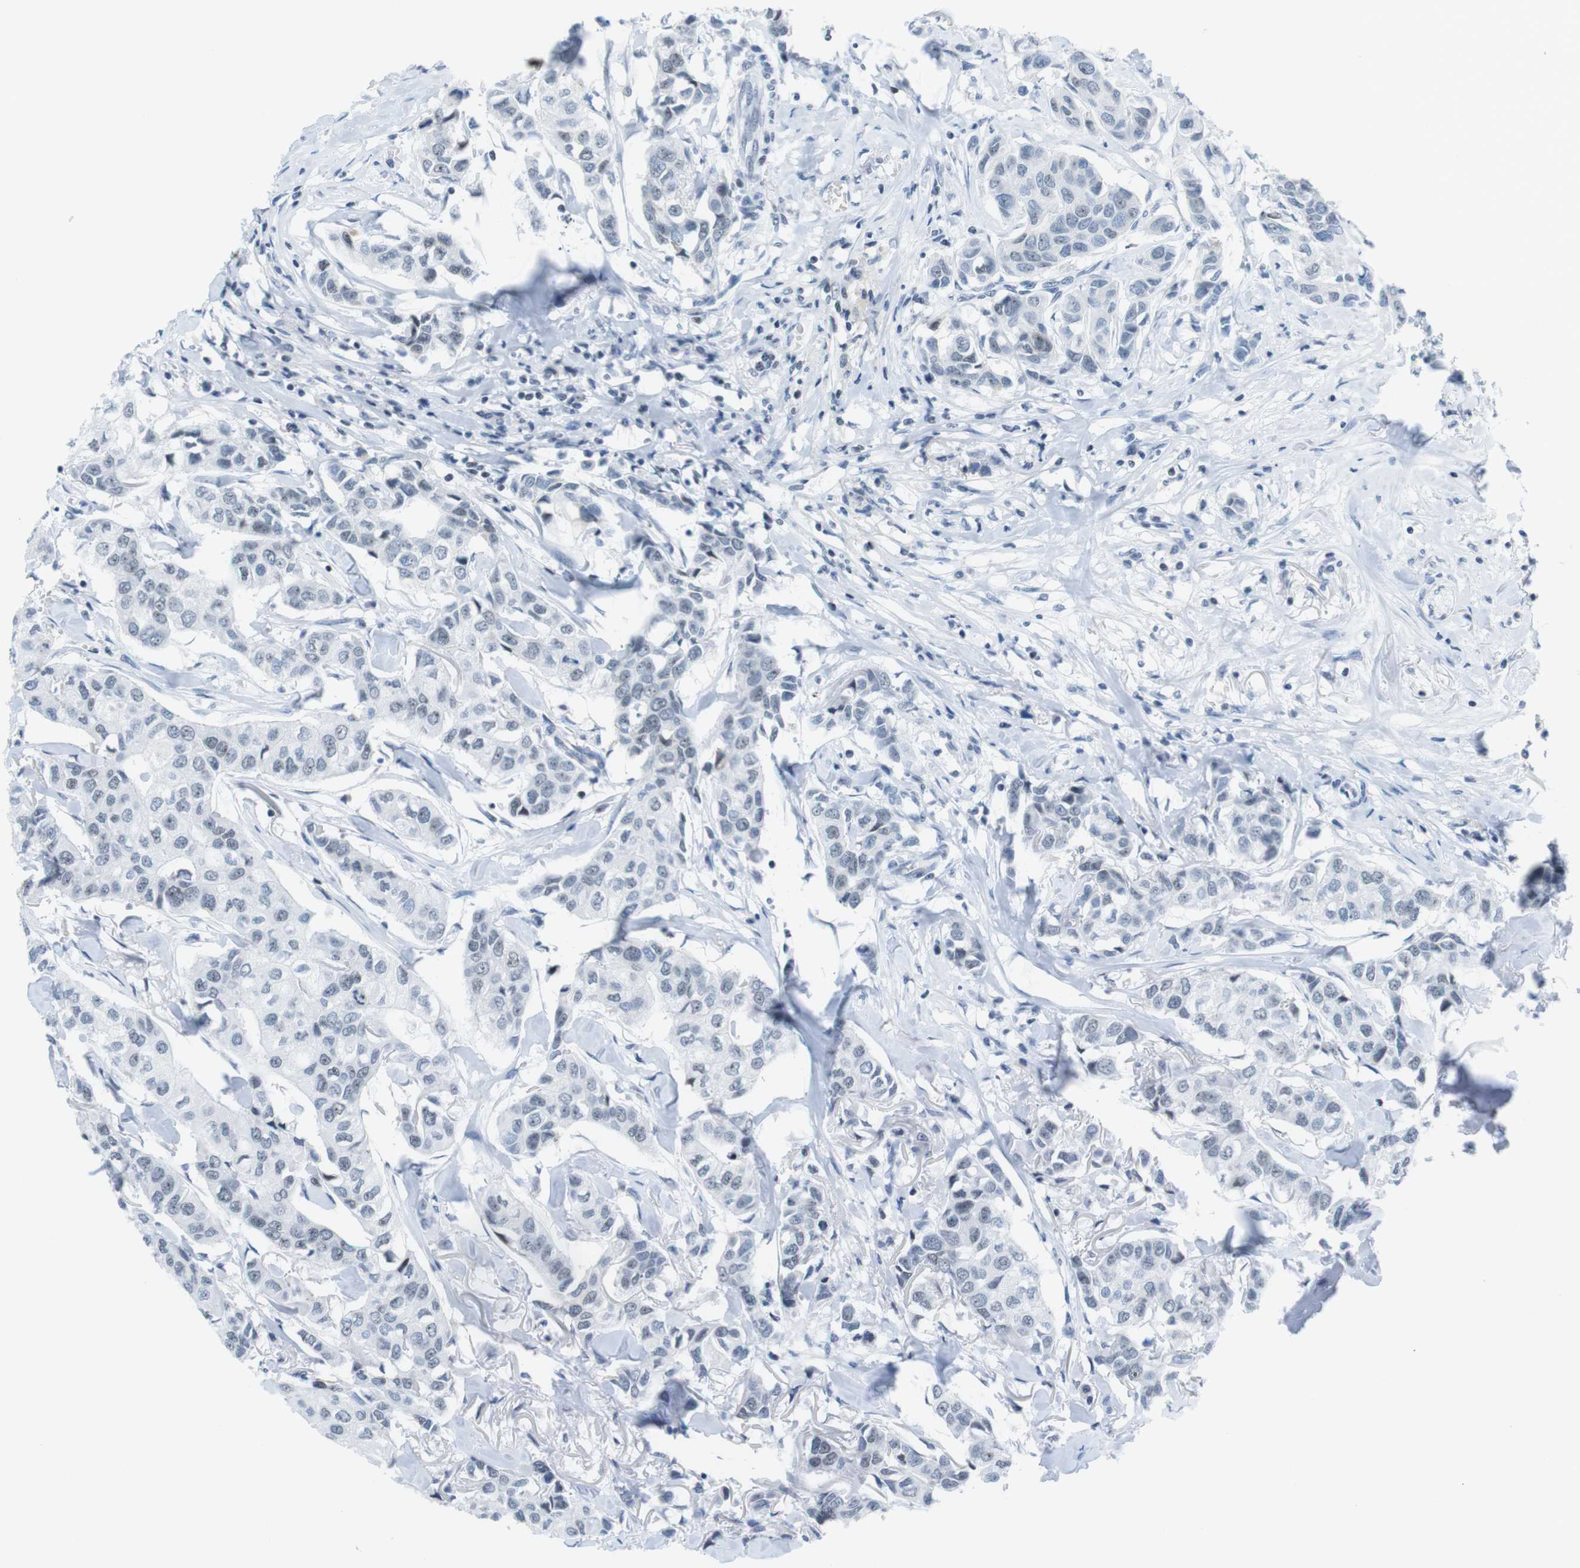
{"staining": {"intensity": "weak", "quantity": "<25%", "location": "nuclear"}, "tissue": "breast cancer", "cell_type": "Tumor cells", "image_type": "cancer", "snomed": [{"axis": "morphology", "description": "Duct carcinoma"}, {"axis": "topography", "description": "Breast"}], "caption": "This is an immunohistochemistry photomicrograph of human intraductal carcinoma (breast). There is no staining in tumor cells.", "gene": "NIFK", "patient": {"sex": "female", "age": 80}}